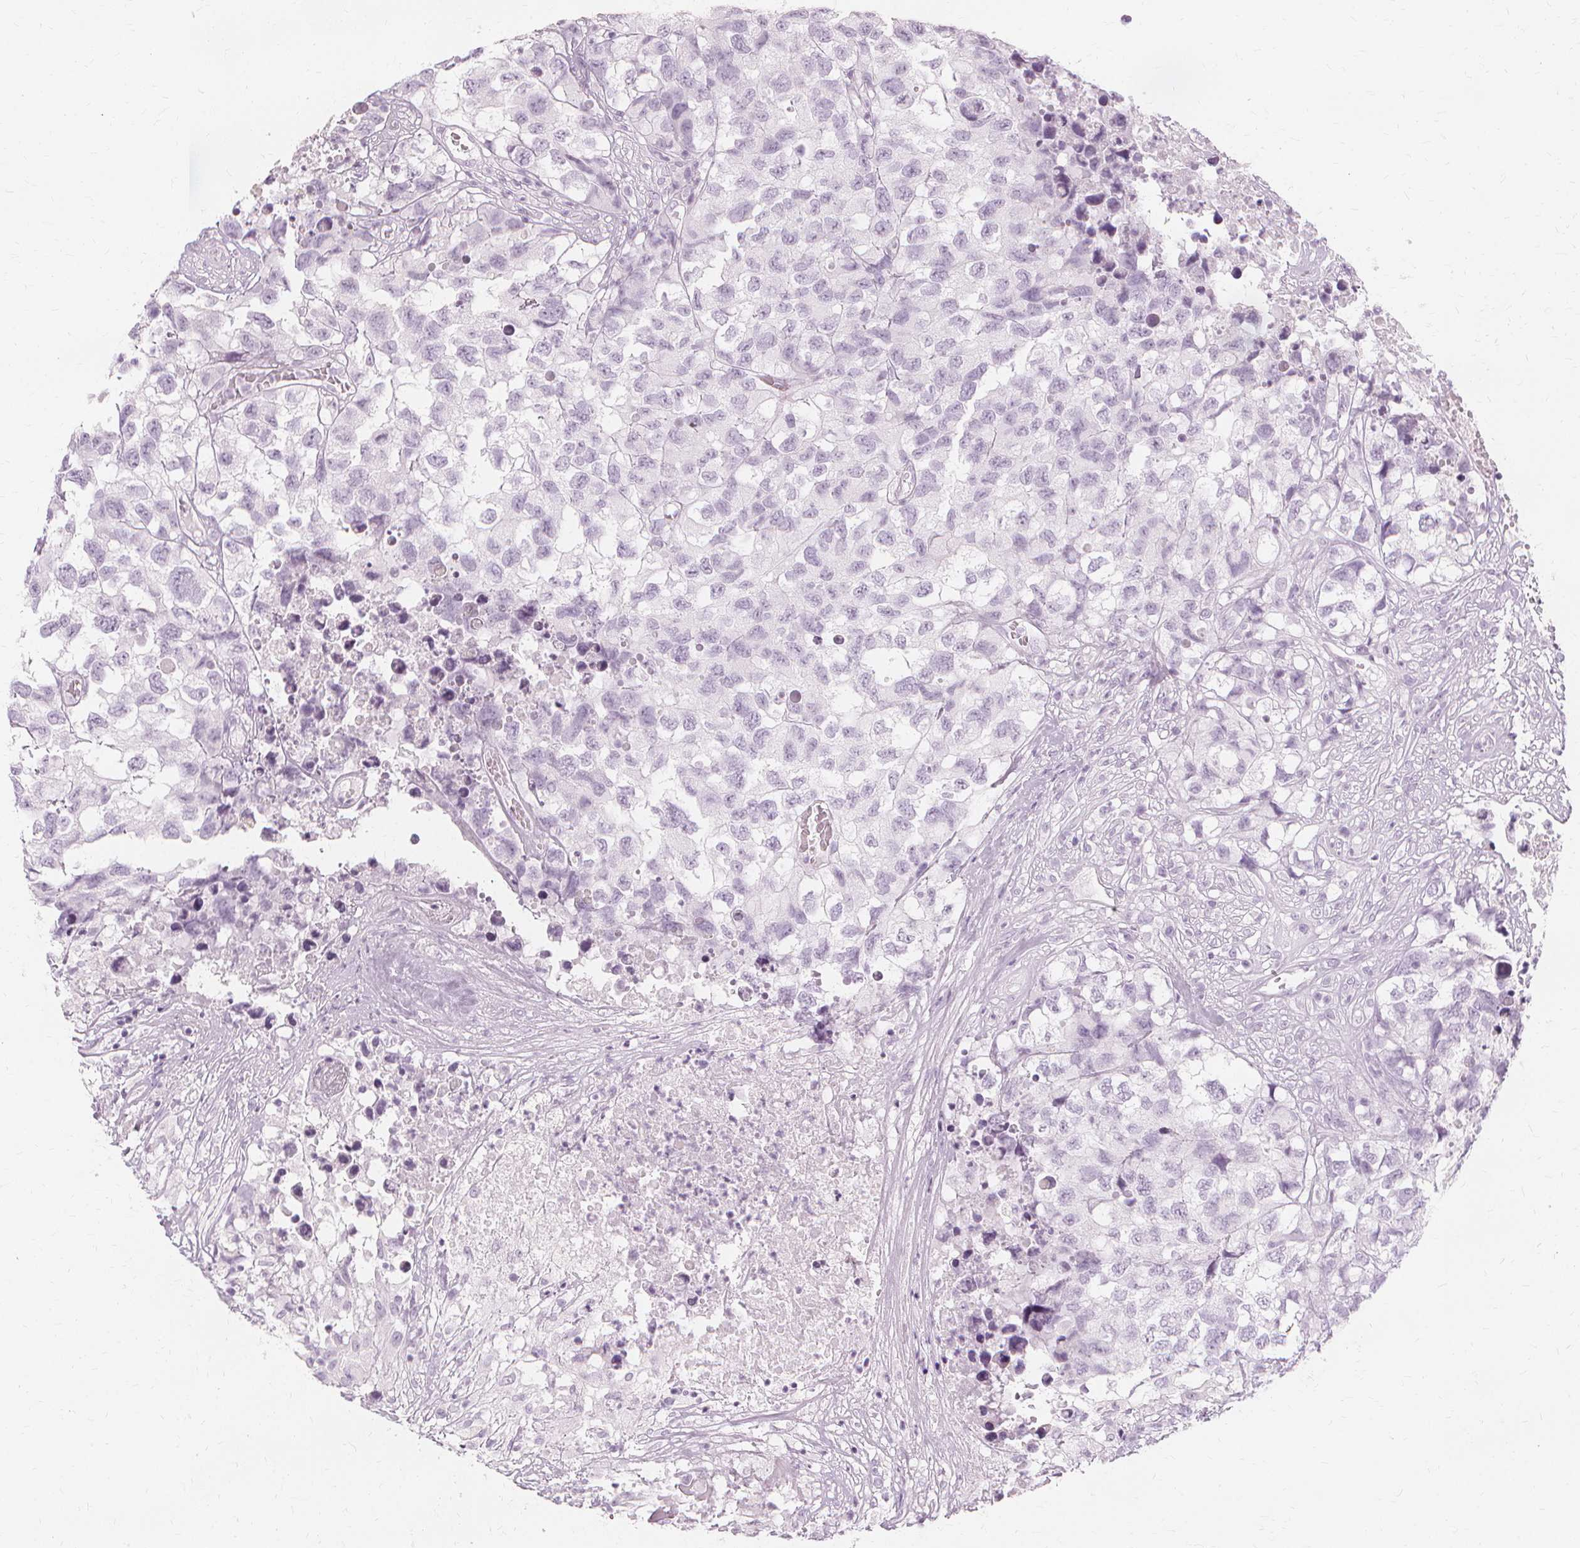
{"staining": {"intensity": "negative", "quantity": "none", "location": "none"}, "tissue": "testis cancer", "cell_type": "Tumor cells", "image_type": "cancer", "snomed": [{"axis": "morphology", "description": "Carcinoma, Embryonal, NOS"}, {"axis": "topography", "description": "Testis"}], "caption": "Testis embryonal carcinoma was stained to show a protein in brown. There is no significant positivity in tumor cells.", "gene": "TFF1", "patient": {"sex": "male", "age": 83}}